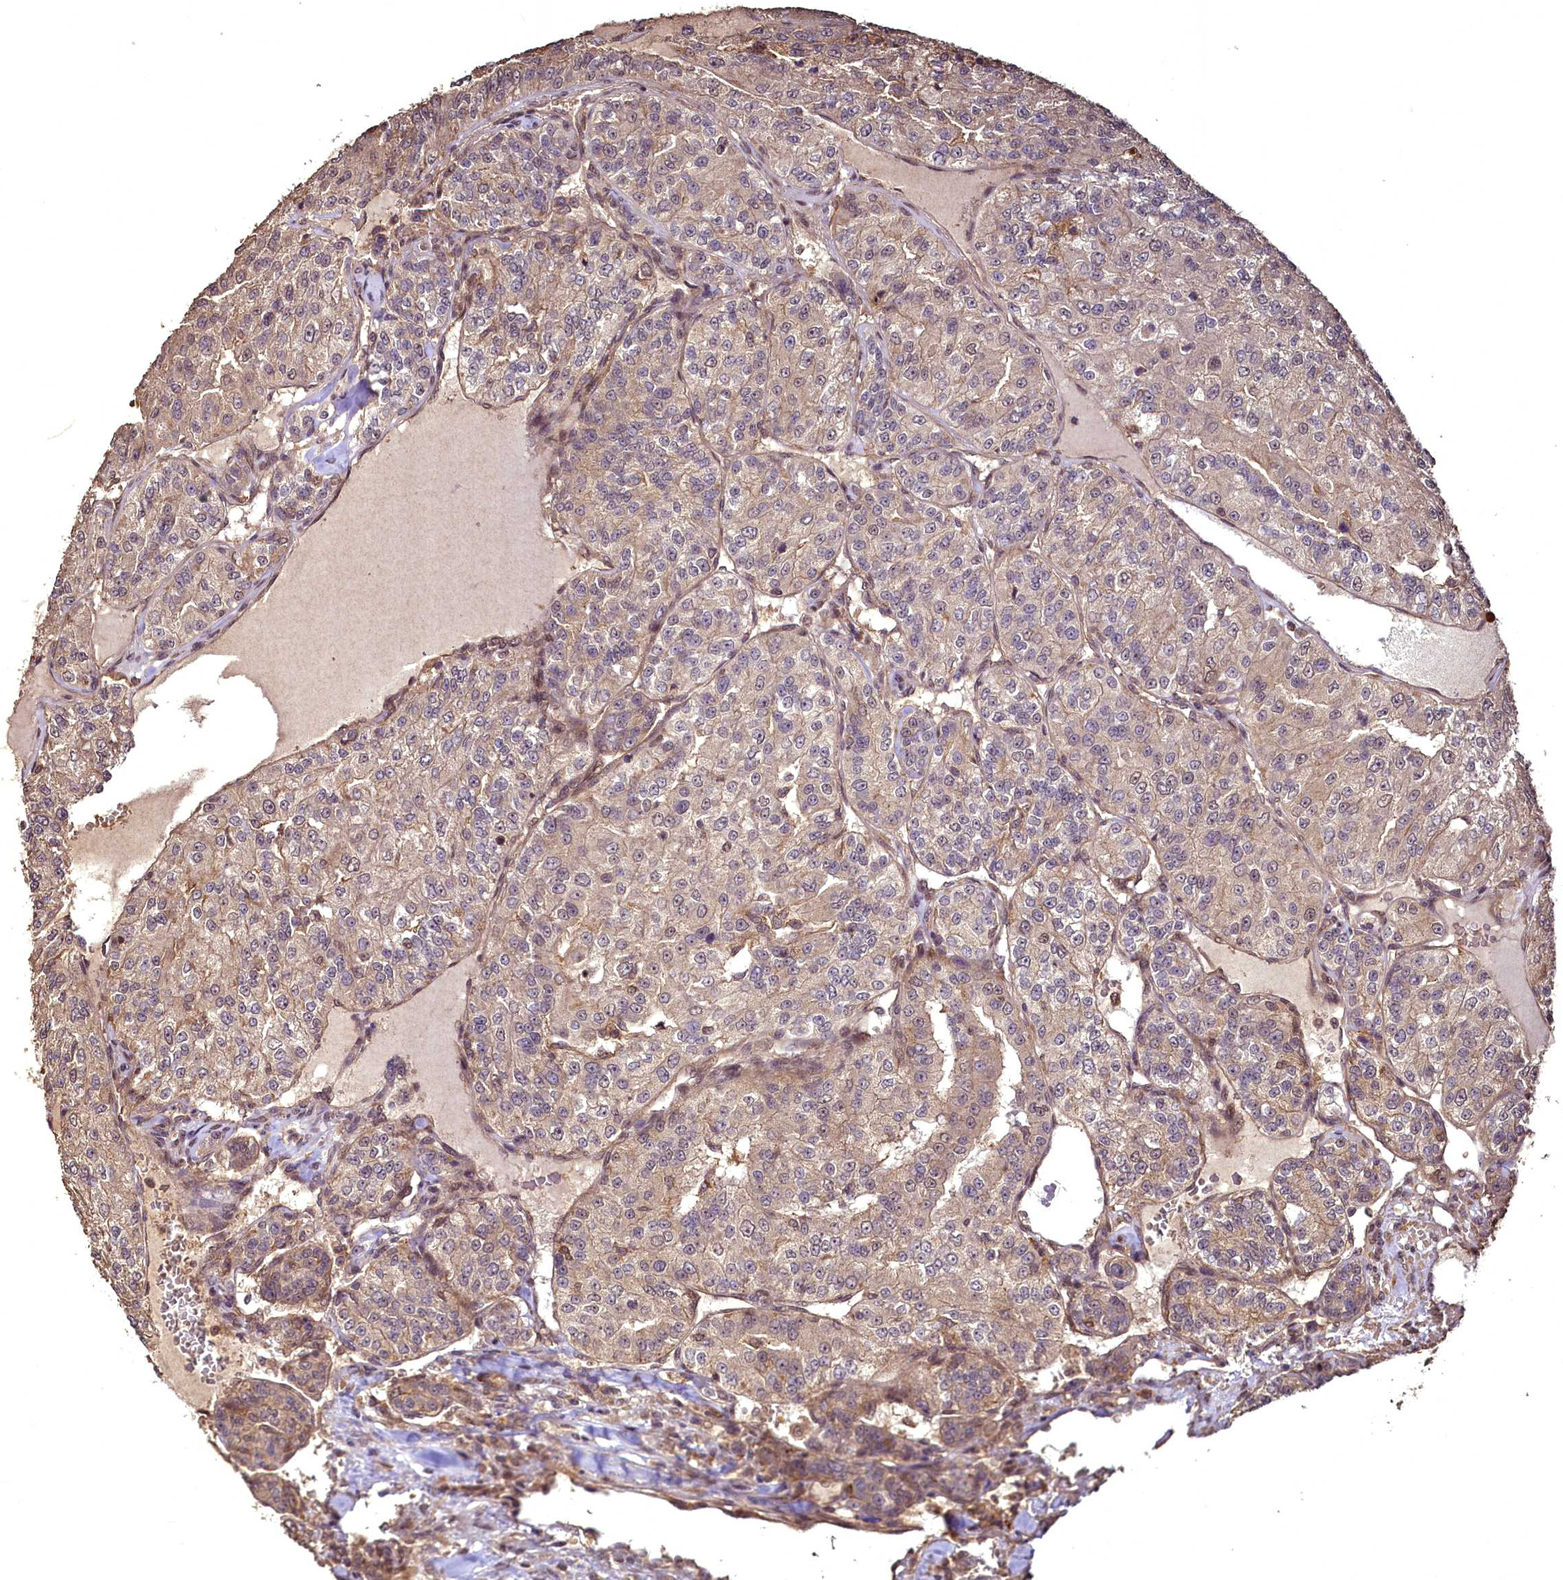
{"staining": {"intensity": "weak", "quantity": ">75%", "location": "cytoplasmic/membranous"}, "tissue": "renal cancer", "cell_type": "Tumor cells", "image_type": "cancer", "snomed": [{"axis": "morphology", "description": "Adenocarcinoma, NOS"}, {"axis": "topography", "description": "Kidney"}], "caption": "This photomicrograph reveals immunohistochemistry (IHC) staining of renal adenocarcinoma, with low weak cytoplasmic/membranous staining in approximately >75% of tumor cells.", "gene": "VPS51", "patient": {"sex": "female", "age": 63}}